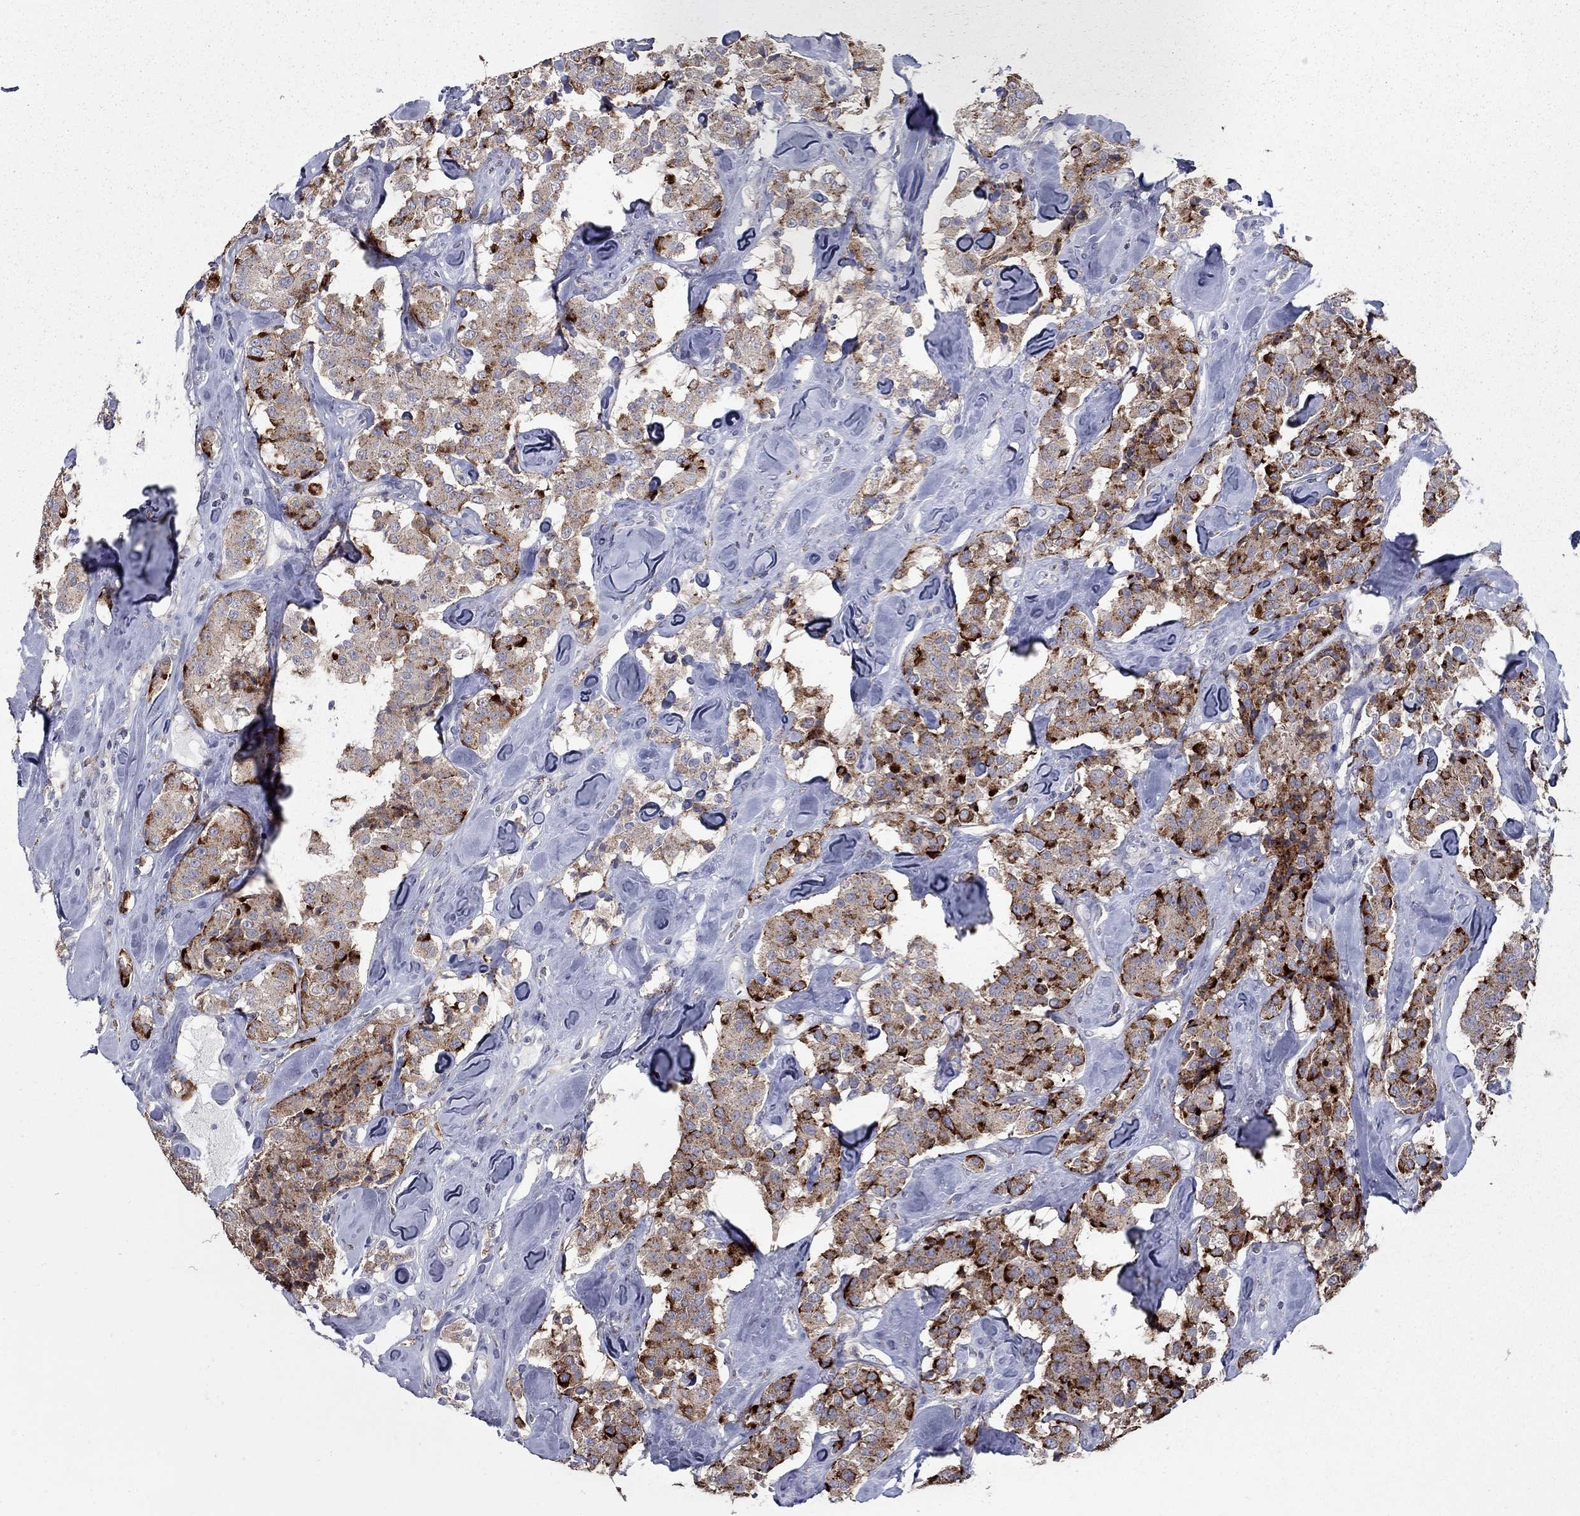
{"staining": {"intensity": "strong", "quantity": ">75%", "location": "cytoplasmic/membranous"}, "tissue": "carcinoid", "cell_type": "Tumor cells", "image_type": "cancer", "snomed": [{"axis": "morphology", "description": "Carcinoid, malignant, NOS"}, {"axis": "topography", "description": "Pancreas"}], "caption": "An immunohistochemistry histopathology image of neoplastic tissue is shown. Protein staining in brown highlights strong cytoplasmic/membranous positivity in carcinoid (malignant) within tumor cells.", "gene": "KIAA0319L", "patient": {"sex": "male", "age": 41}}